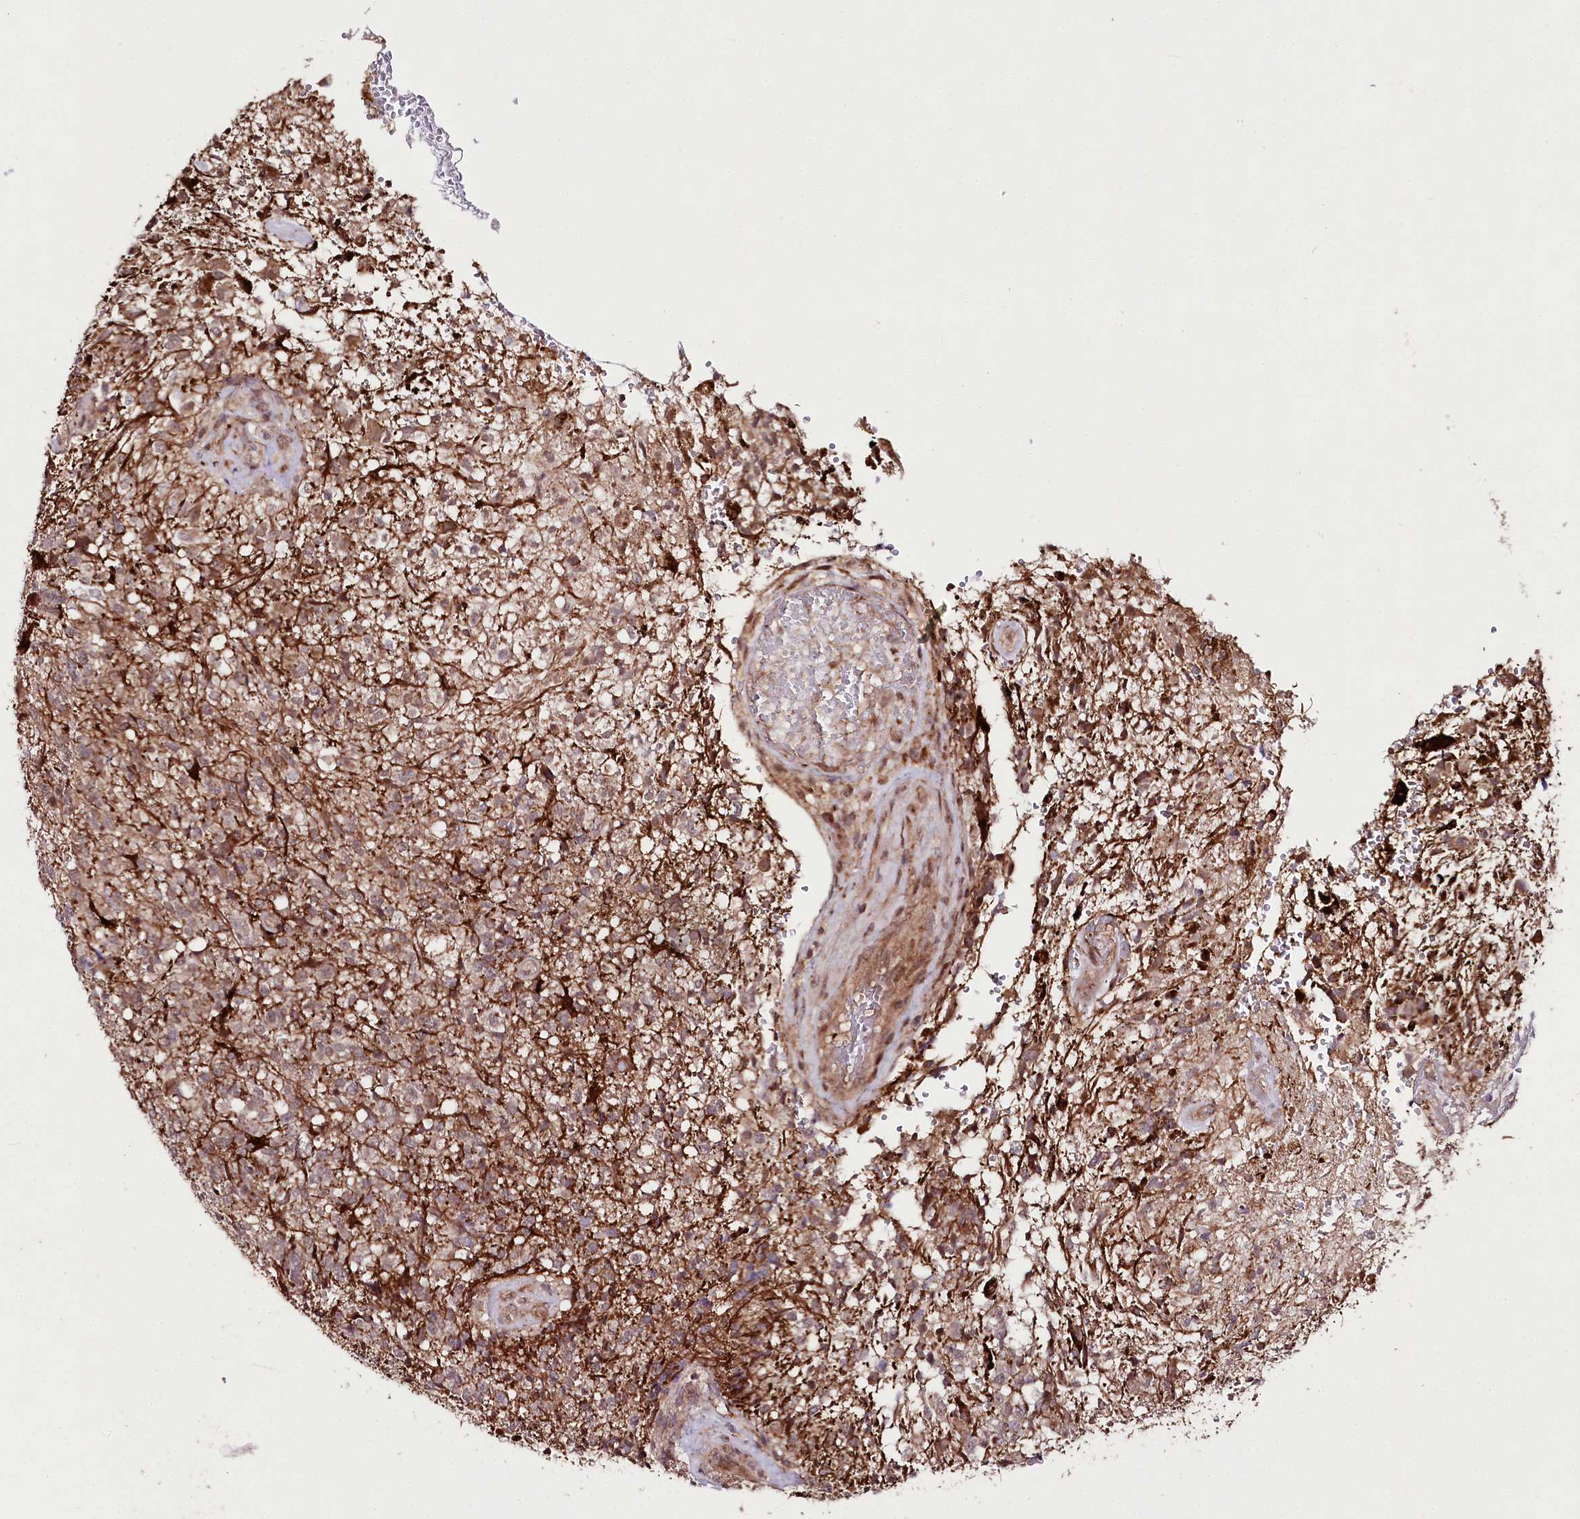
{"staining": {"intensity": "moderate", "quantity": "<25%", "location": "cytoplasmic/membranous"}, "tissue": "glioma", "cell_type": "Tumor cells", "image_type": "cancer", "snomed": [{"axis": "morphology", "description": "Glioma, malignant, High grade"}, {"axis": "topography", "description": "Brain"}], "caption": "A photomicrograph showing moderate cytoplasmic/membranous positivity in about <25% of tumor cells in glioma, as visualized by brown immunohistochemical staining.", "gene": "PHLDB1", "patient": {"sex": "male", "age": 56}}